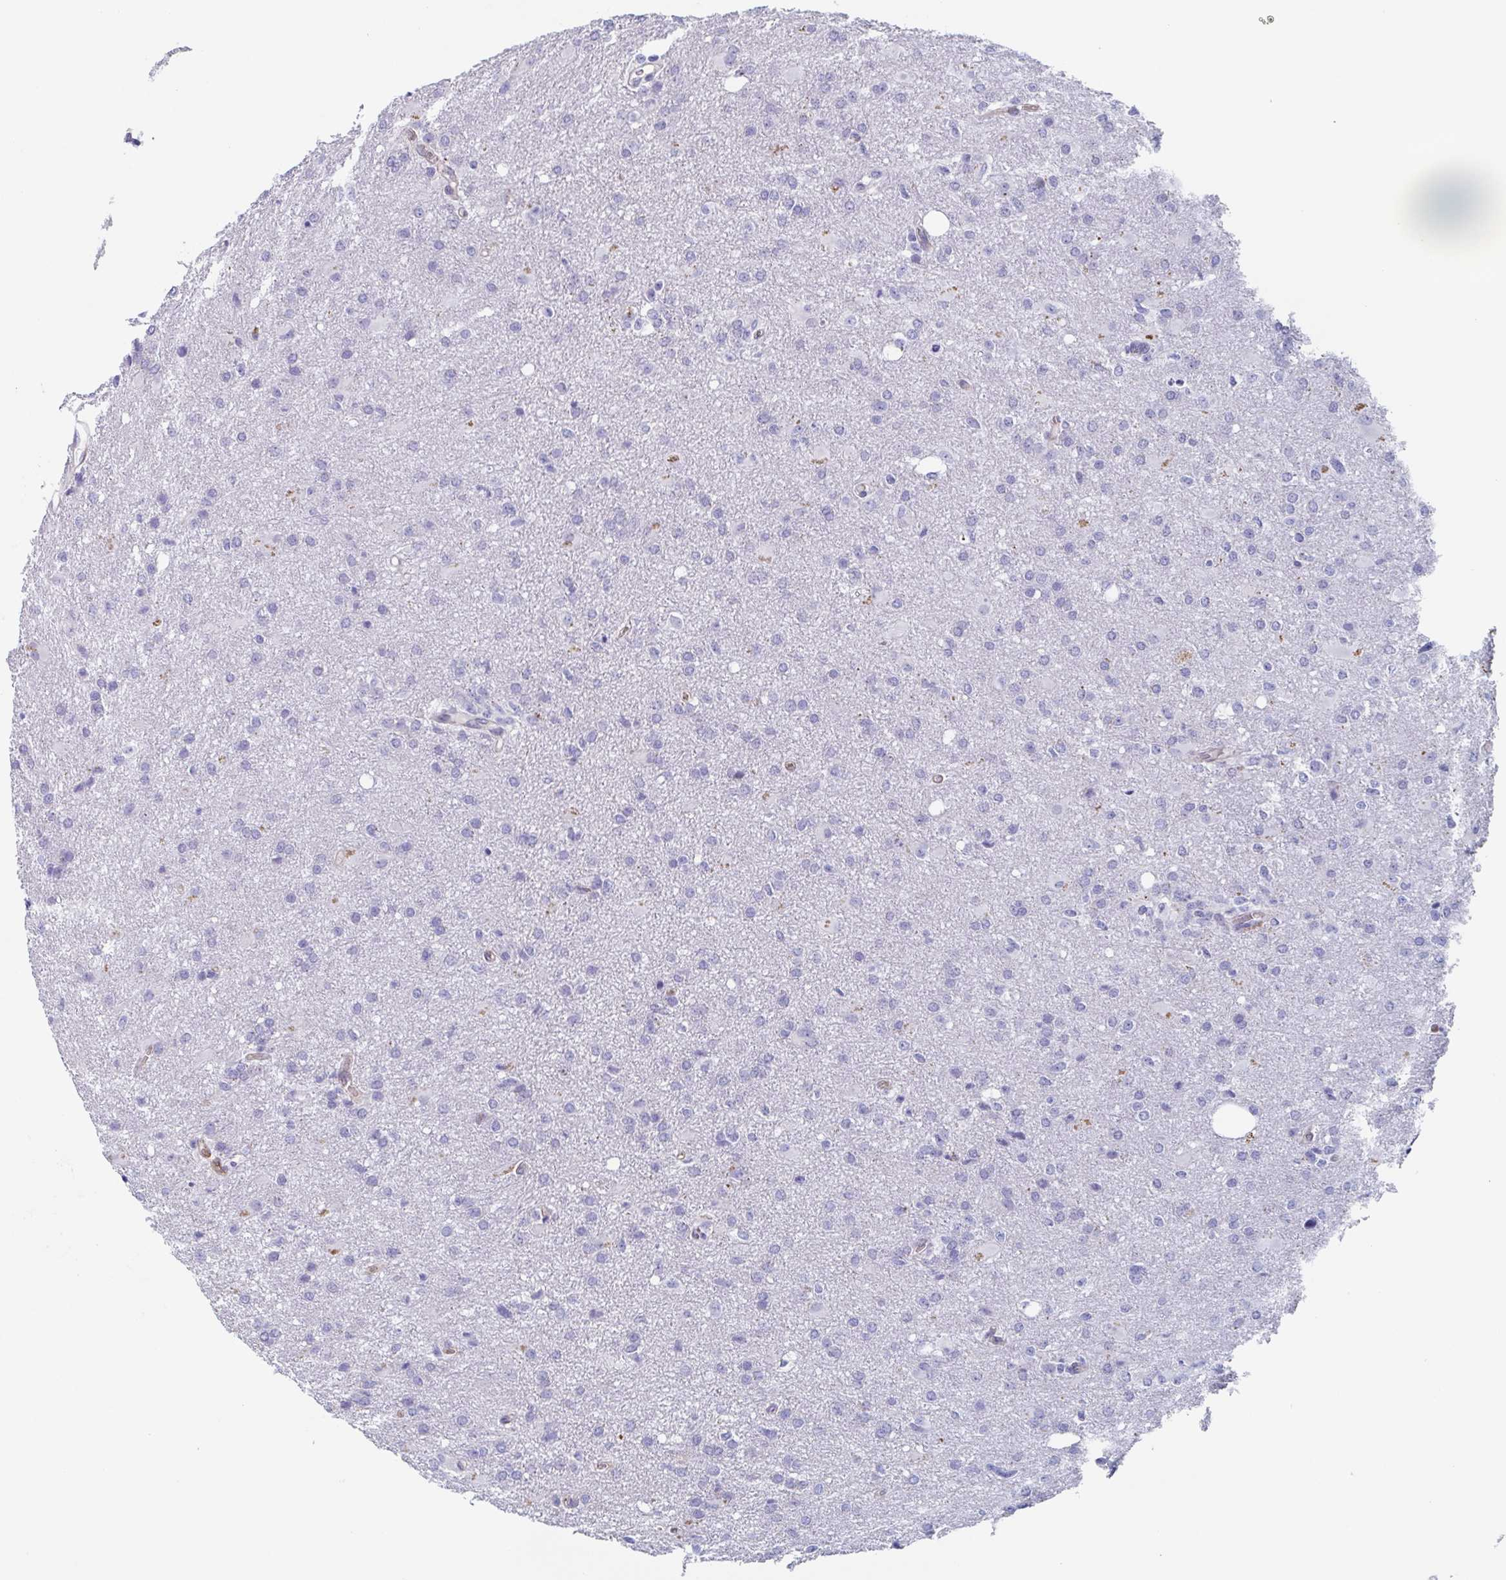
{"staining": {"intensity": "negative", "quantity": "none", "location": "none"}, "tissue": "glioma", "cell_type": "Tumor cells", "image_type": "cancer", "snomed": [{"axis": "morphology", "description": "Glioma, malignant, High grade"}, {"axis": "topography", "description": "Brain"}], "caption": "High power microscopy photomicrograph of an IHC micrograph of glioma, revealing no significant expression in tumor cells. (DAB immunohistochemistry, high magnification).", "gene": "LYRM2", "patient": {"sex": "male", "age": 68}}